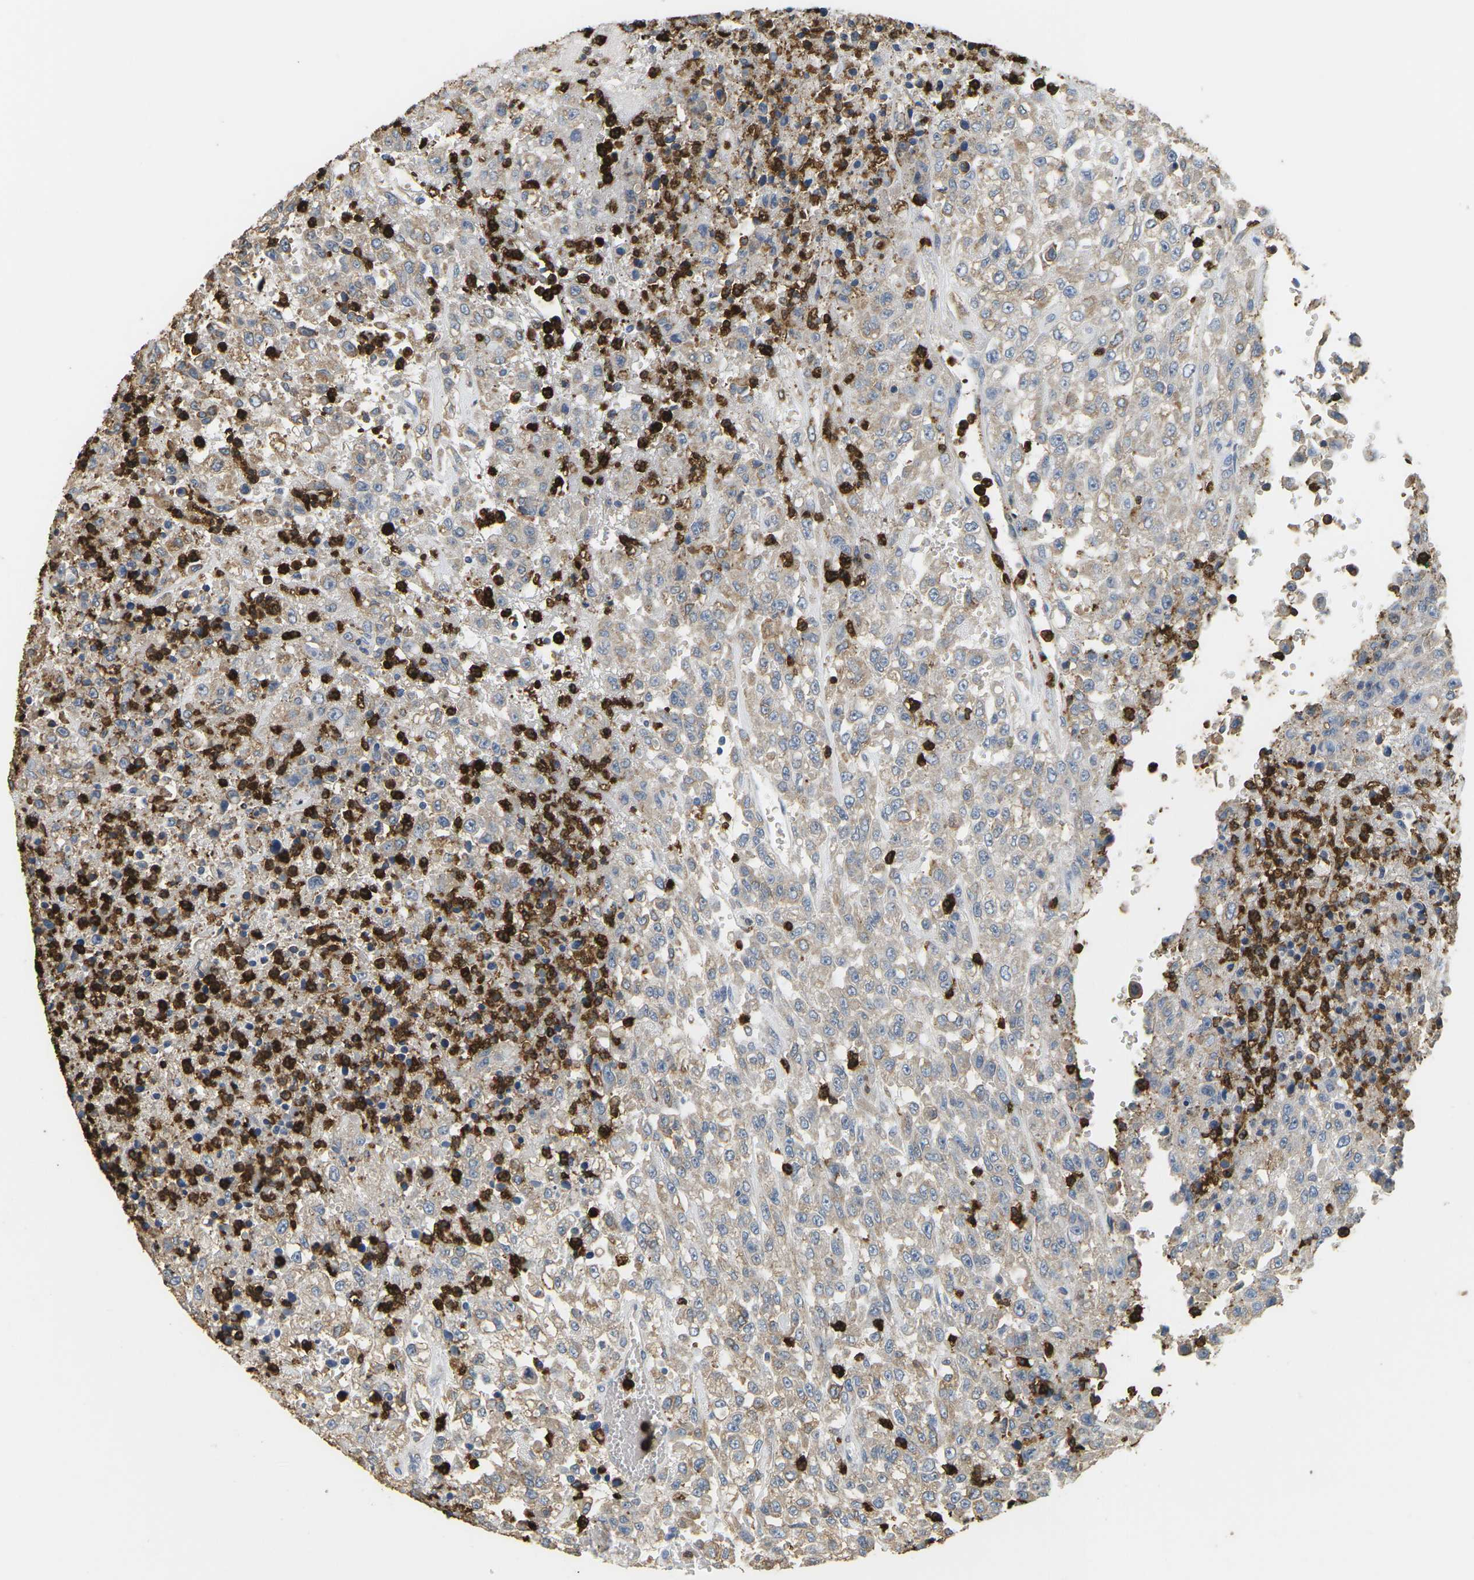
{"staining": {"intensity": "weak", "quantity": "25%-75%", "location": "cytoplasmic/membranous"}, "tissue": "urothelial cancer", "cell_type": "Tumor cells", "image_type": "cancer", "snomed": [{"axis": "morphology", "description": "Urothelial carcinoma, High grade"}, {"axis": "topography", "description": "Urinary bladder"}], "caption": "A brown stain highlights weak cytoplasmic/membranous positivity of a protein in urothelial cancer tumor cells.", "gene": "ADM", "patient": {"sex": "male", "age": 46}}